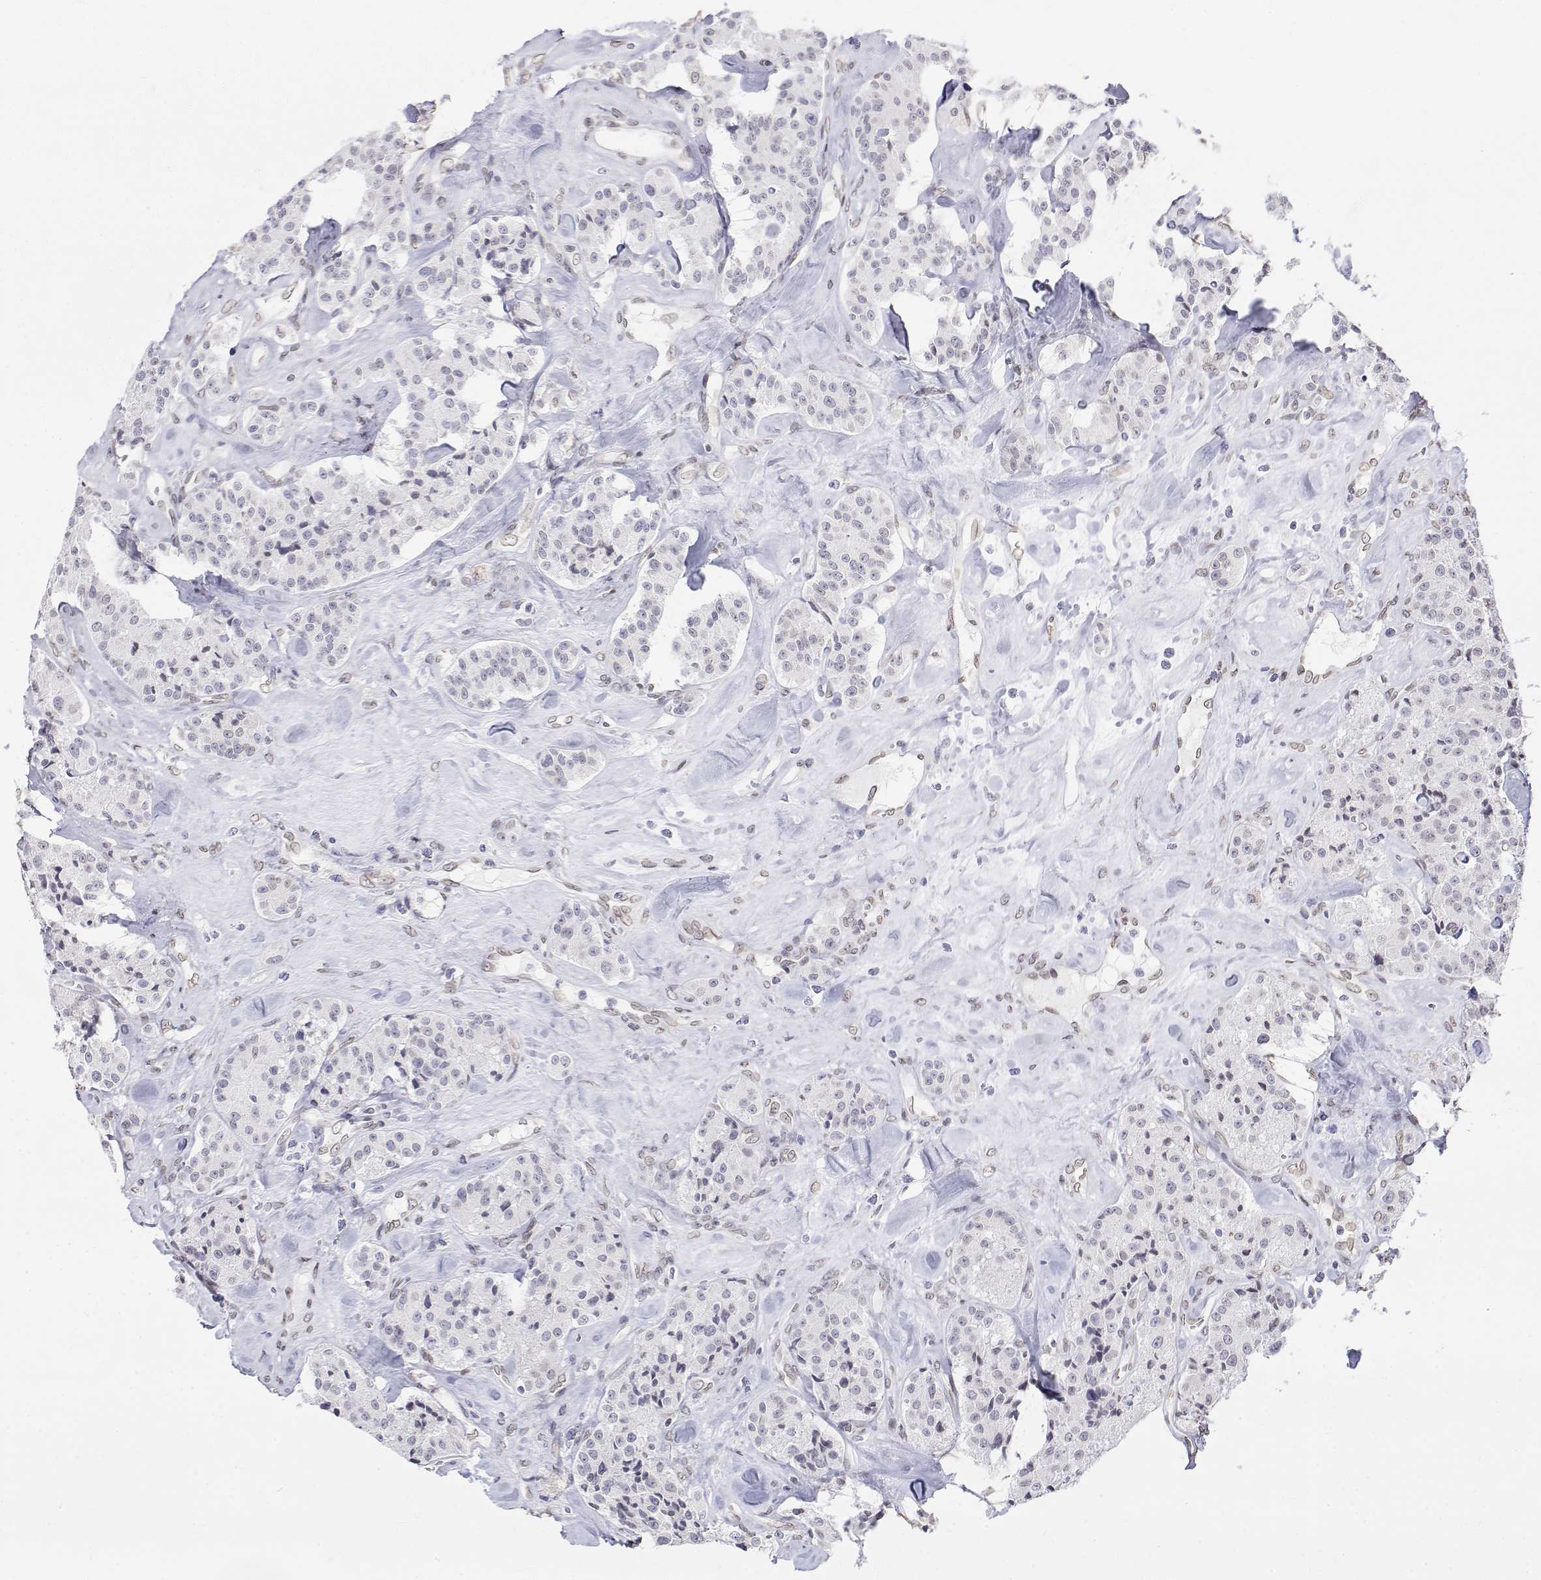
{"staining": {"intensity": "negative", "quantity": "none", "location": "none"}, "tissue": "carcinoid", "cell_type": "Tumor cells", "image_type": "cancer", "snomed": [{"axis": "morphology", "description": "Carcinoid, malignant, NOS"}, {"axis": "topography", "description": "Pancreas"}], "caption": "An immunohistochemistry (IHC) micrograph of carcinoid is shown. There is no staining in tumor cells of carcinoid. (DAB (3,3'-diaminobenzidine) immunohistochemistry (IHC) with hematoxylin counter stain).", "gene": "ZNF532", "patient": {"sex": "male", "age": 41}}